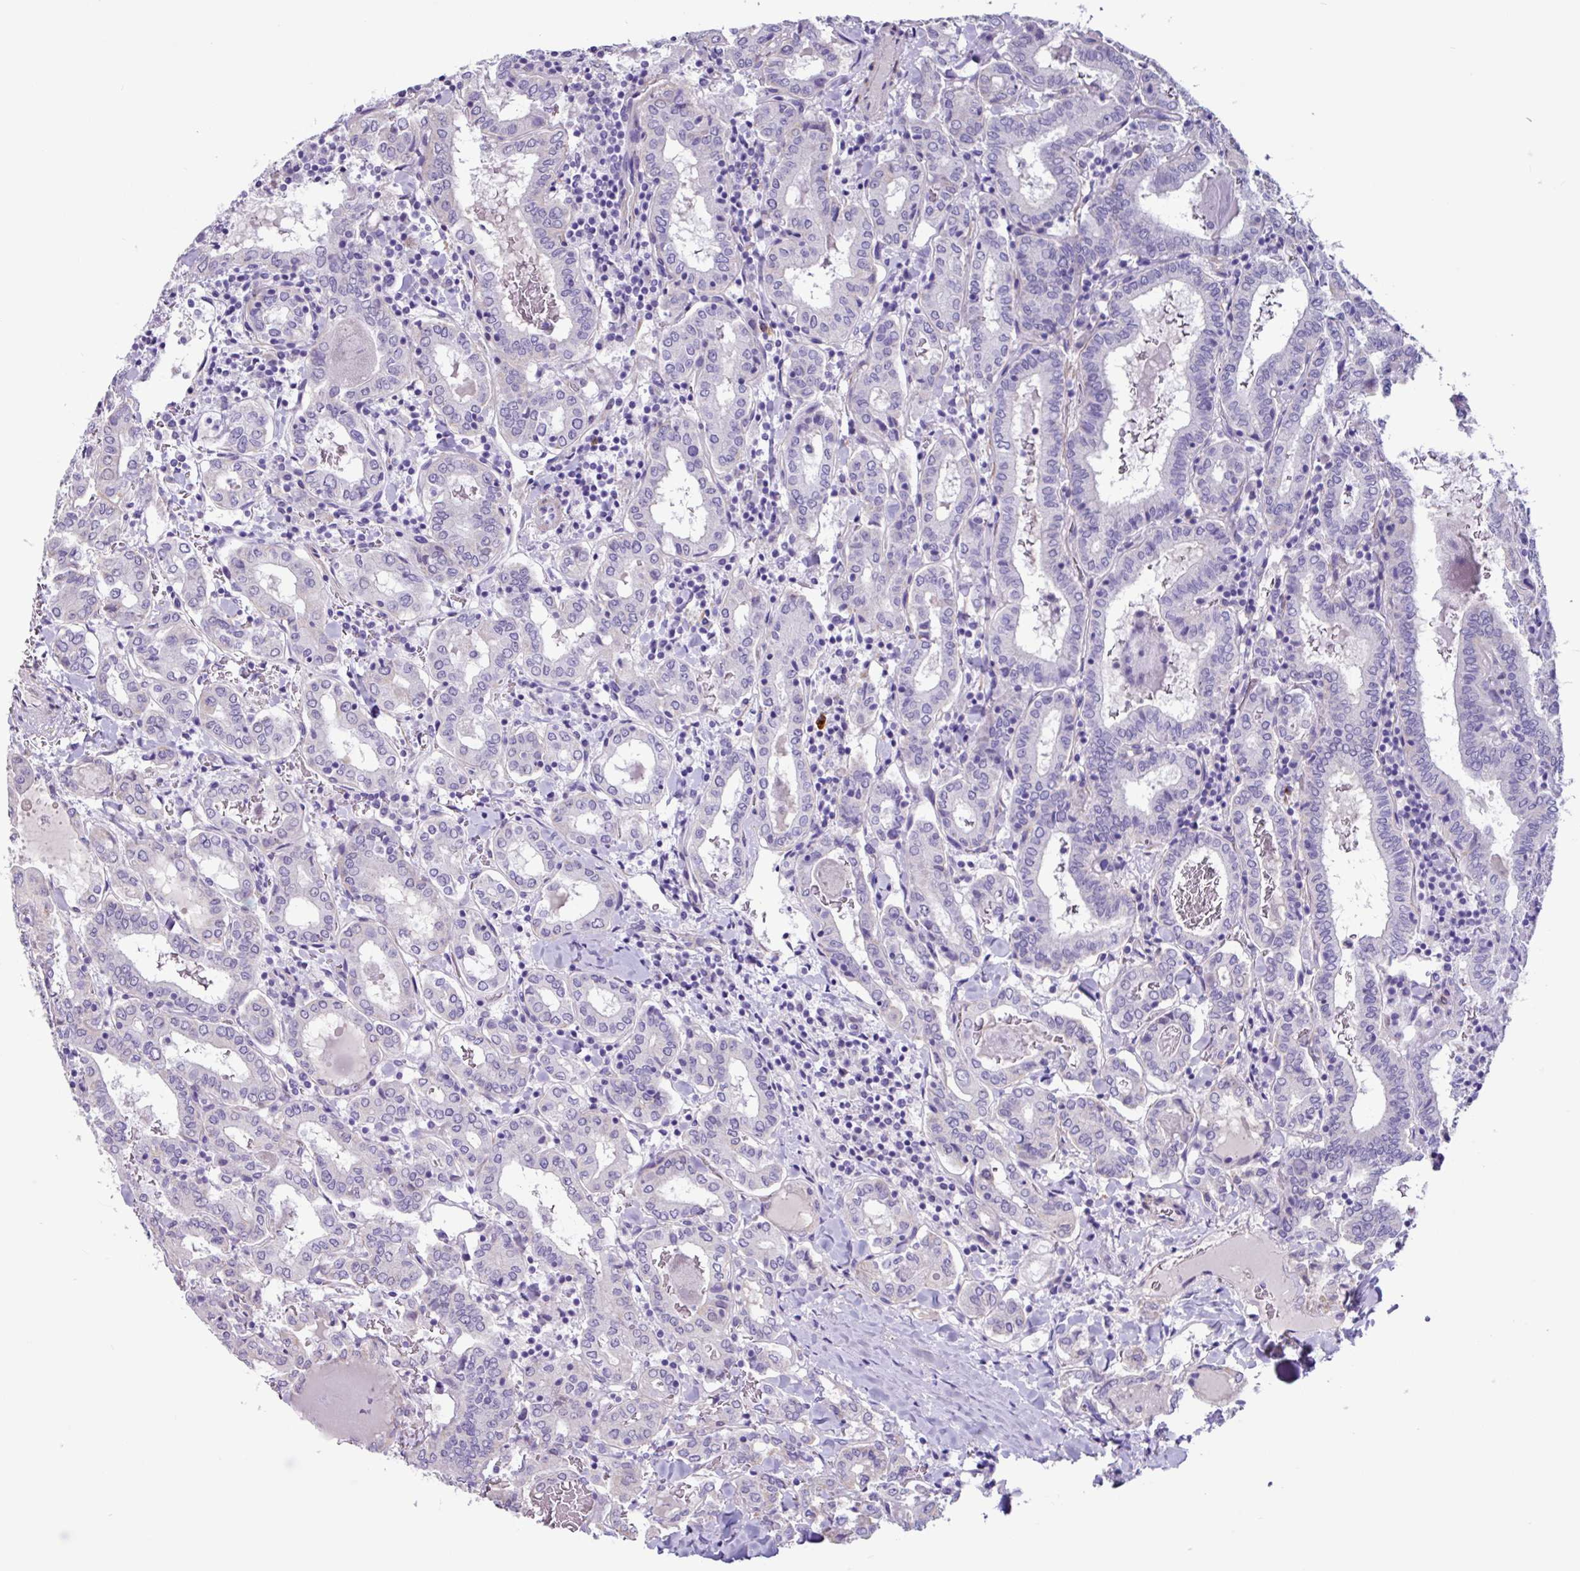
{"staining": {"intensity": "negative", "quantity": "none", "location": "none"}, "tissue": "thyroid cancer", "cell_type": "Tumor cells", "image_type": "cancer", "snomed": [{"axis": "morphology", "description": "Papillary adenocarcinoma, NOS"}, {"axis": "topography", "description": "Thyroid gland"}], "caption": "Immunohistochemical staining of papillary adenocarcinoma (thyroid) exhibits no significant positivity in tumor cells.", "gene": "OTX1", "patient": {"sex": "female", "age": 72}}